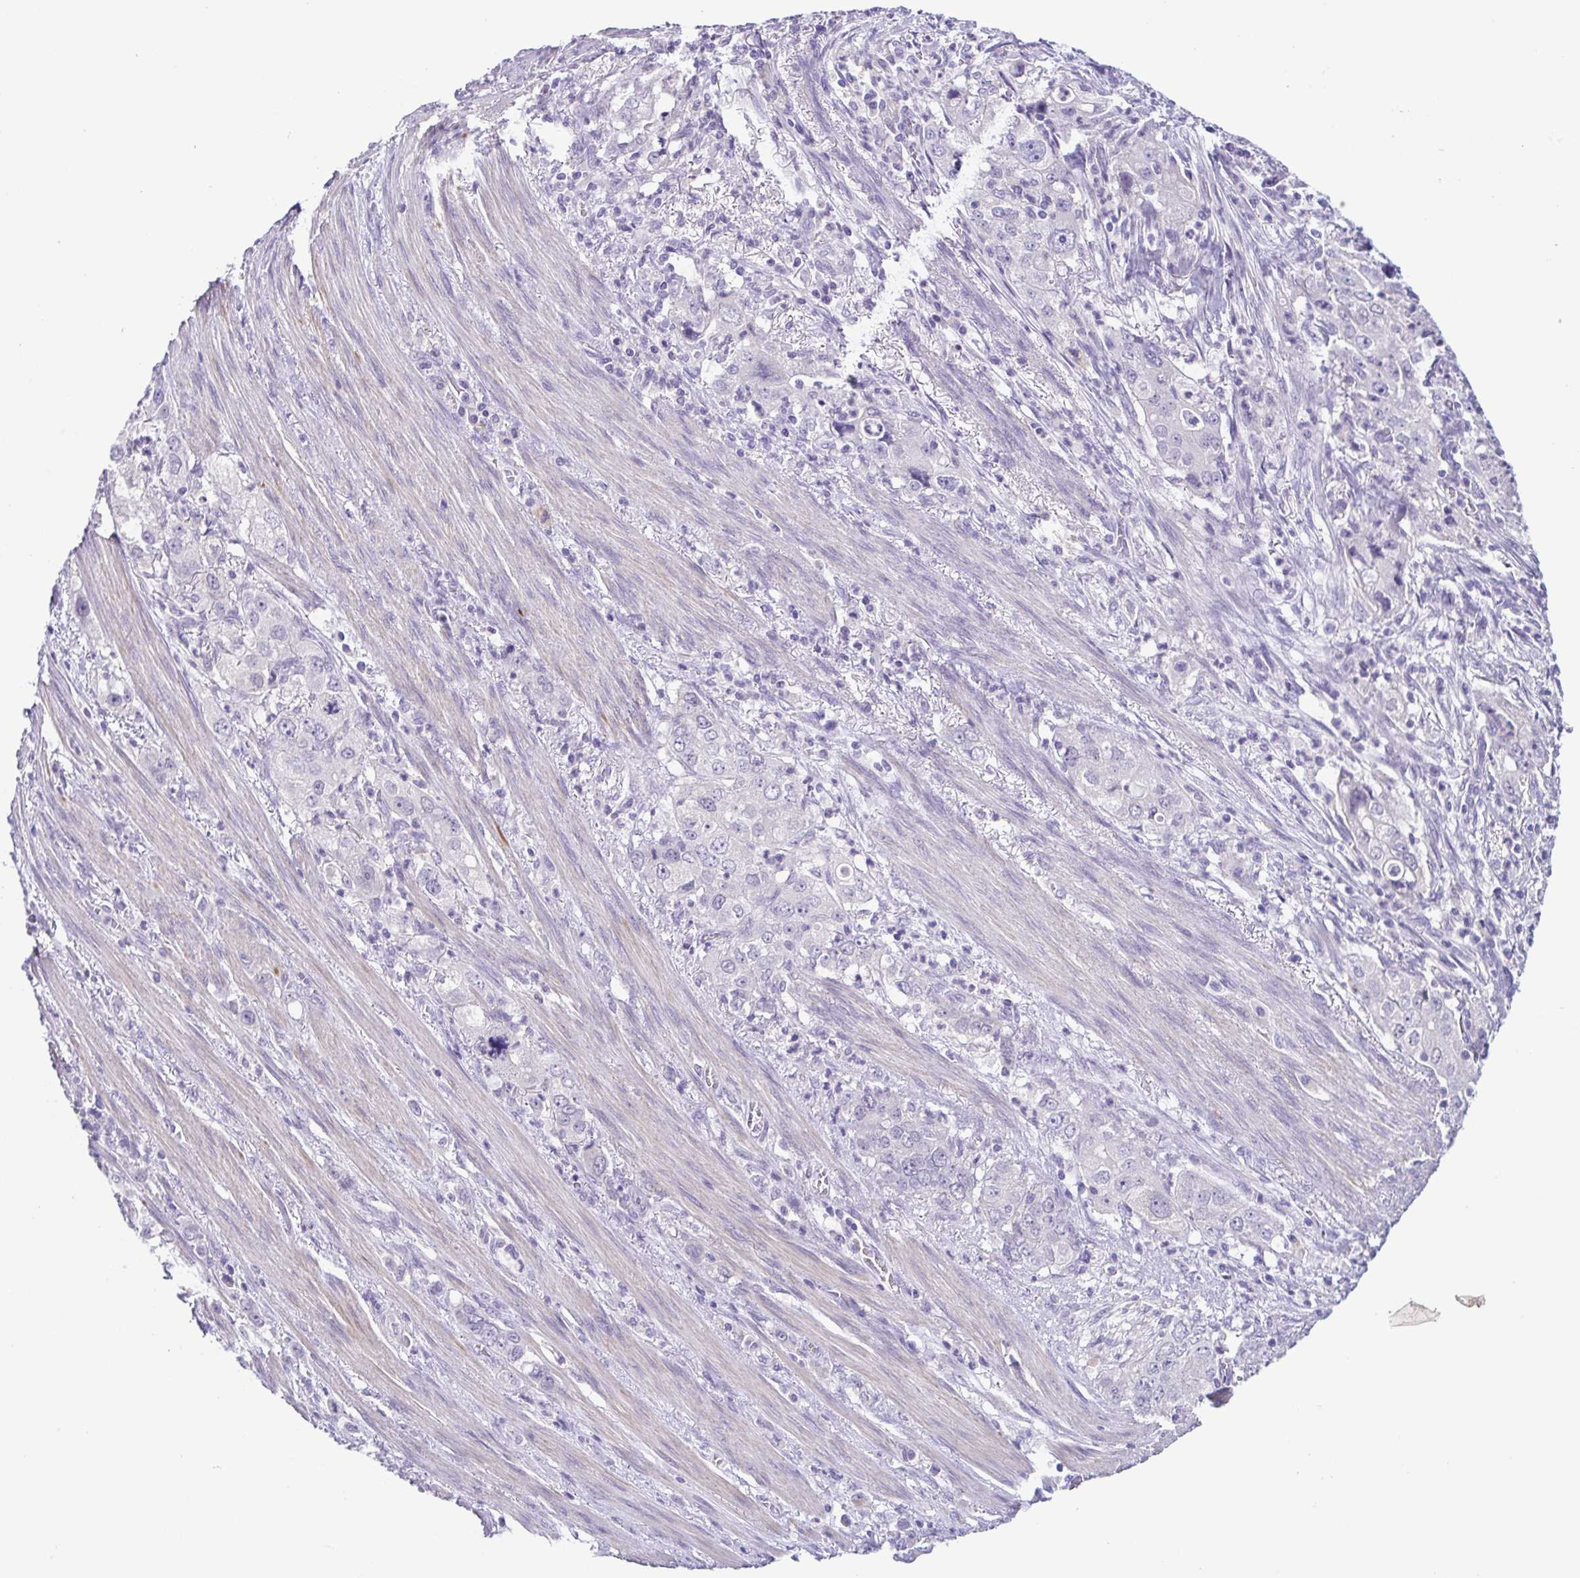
{"staining": {"intensity": "negative", "quantity": "none", "location": "none"}, "tissue": "stomach cancer", "cell_type": "Tumor cells", "image_type": "cancer", "snomed": [{"axis": "morphology", "description": "Adenocarcinoma, NOS"}, {"axis": "topography", "description": "Stomach, upper"}], "caption": "DAB (3,3'-diaminobenzidine) immunohistochemical staining of human adenocarcinoma (stomach) demonstrates no significant positivity in tumor cells. (Brightfield microscopy of DAB (3,3'-diaminobenzidine) IHC at high magnification).", "gene": "TERT", "patient": {"sex": "male", "age": 75}}